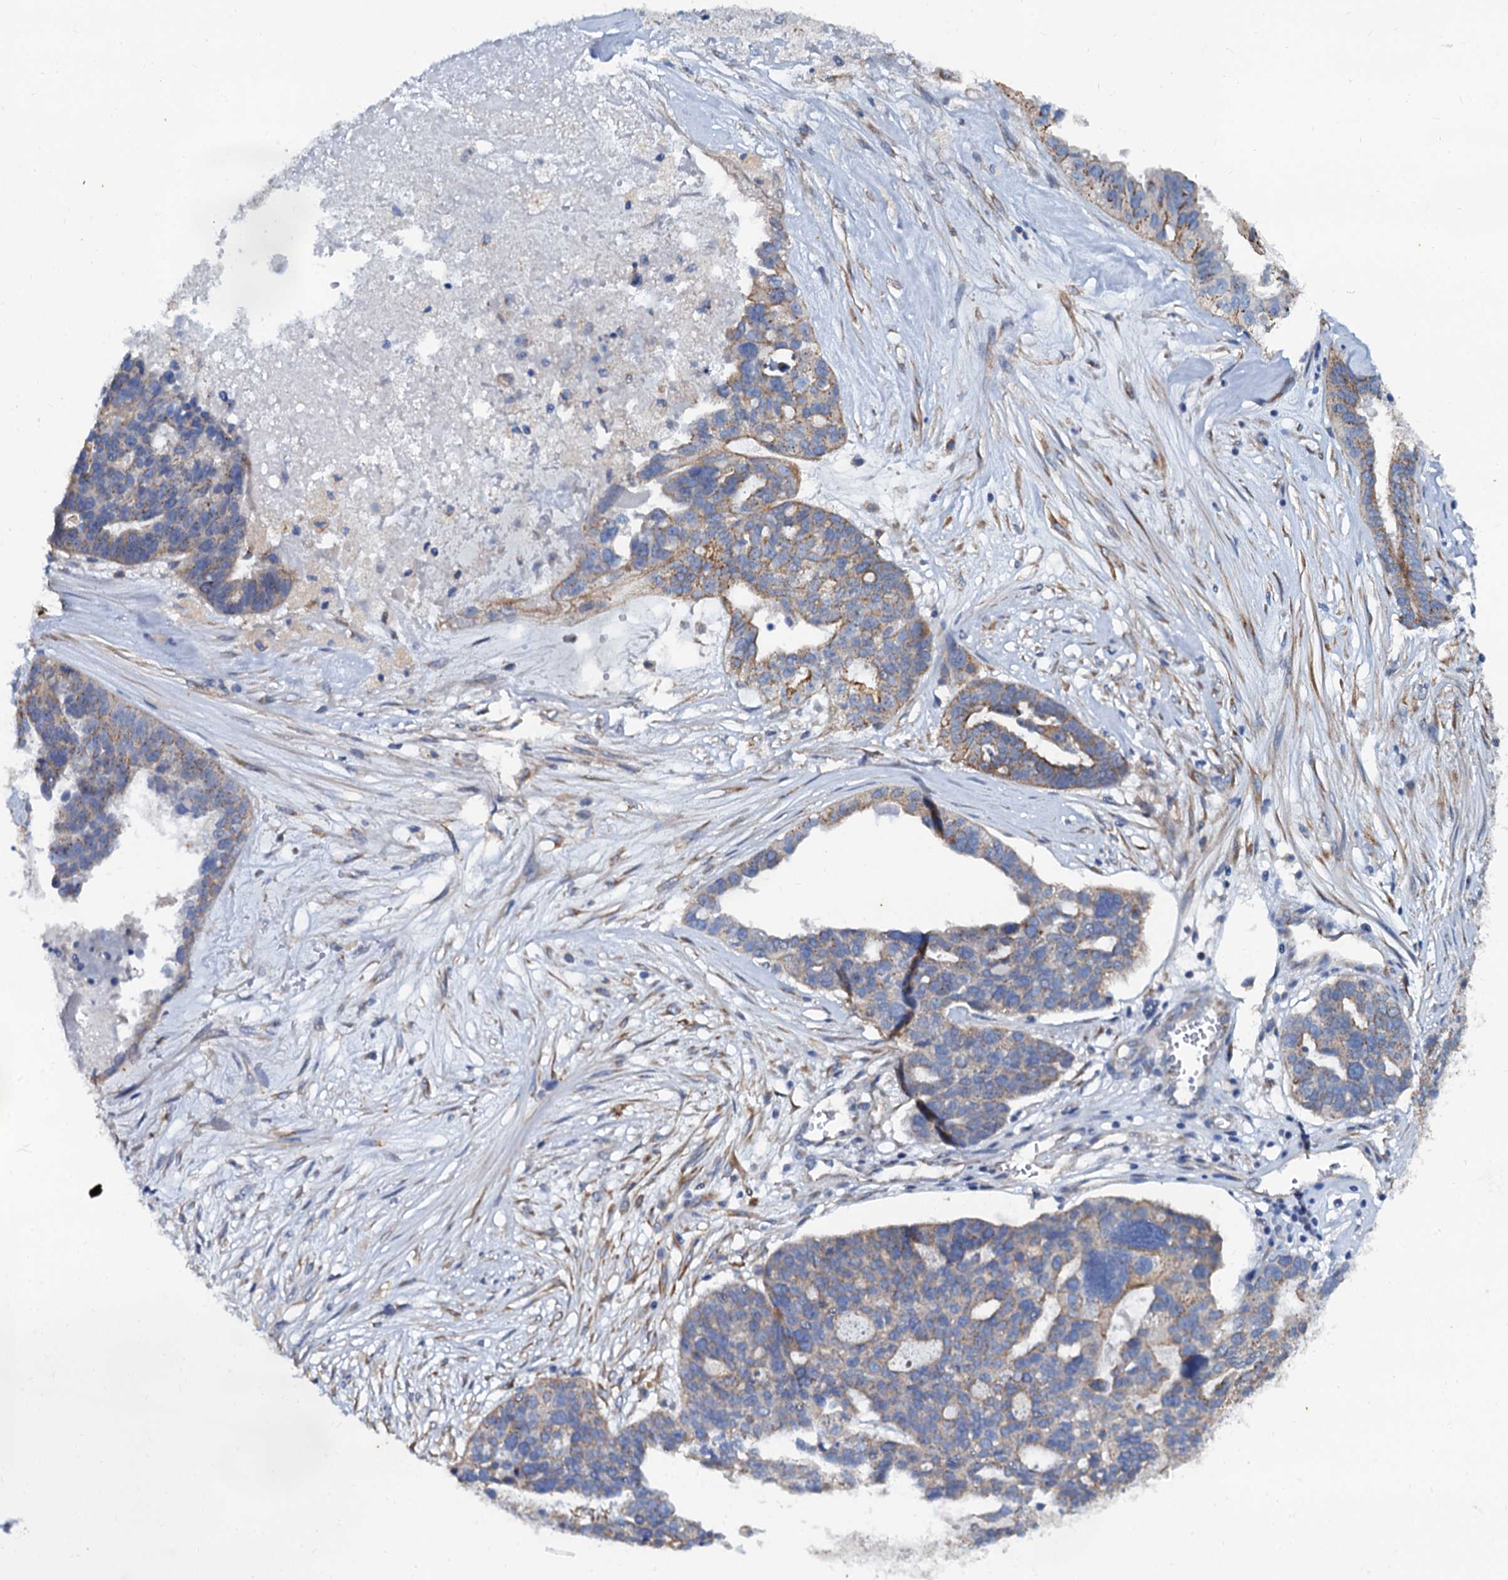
{"staining": {"intensity": "moderate", "quantity": "25%-75%", "location": "cytoplasmic/membranous"}, "tissue": "ovarian cancer", "cell_type": "Tumor cells", "image_type": "cancer", "snomed": [{"axis": "morphology", "description": "Cystadenocarcinoma, serous, NOS"}, {"axis": "topography", "description": "Ovary"}], "caption": "Immunohistochemistry micrograph of human ovarian cancer (serous cystadenocarcinoma) stained for a protein (brown), which displays medium levels of moderate cytoplasmic/membranous staining in about 25%-75% of tumor cells.", "gene": "NGRN", "patient": {"sex": "female", "age": 59}}